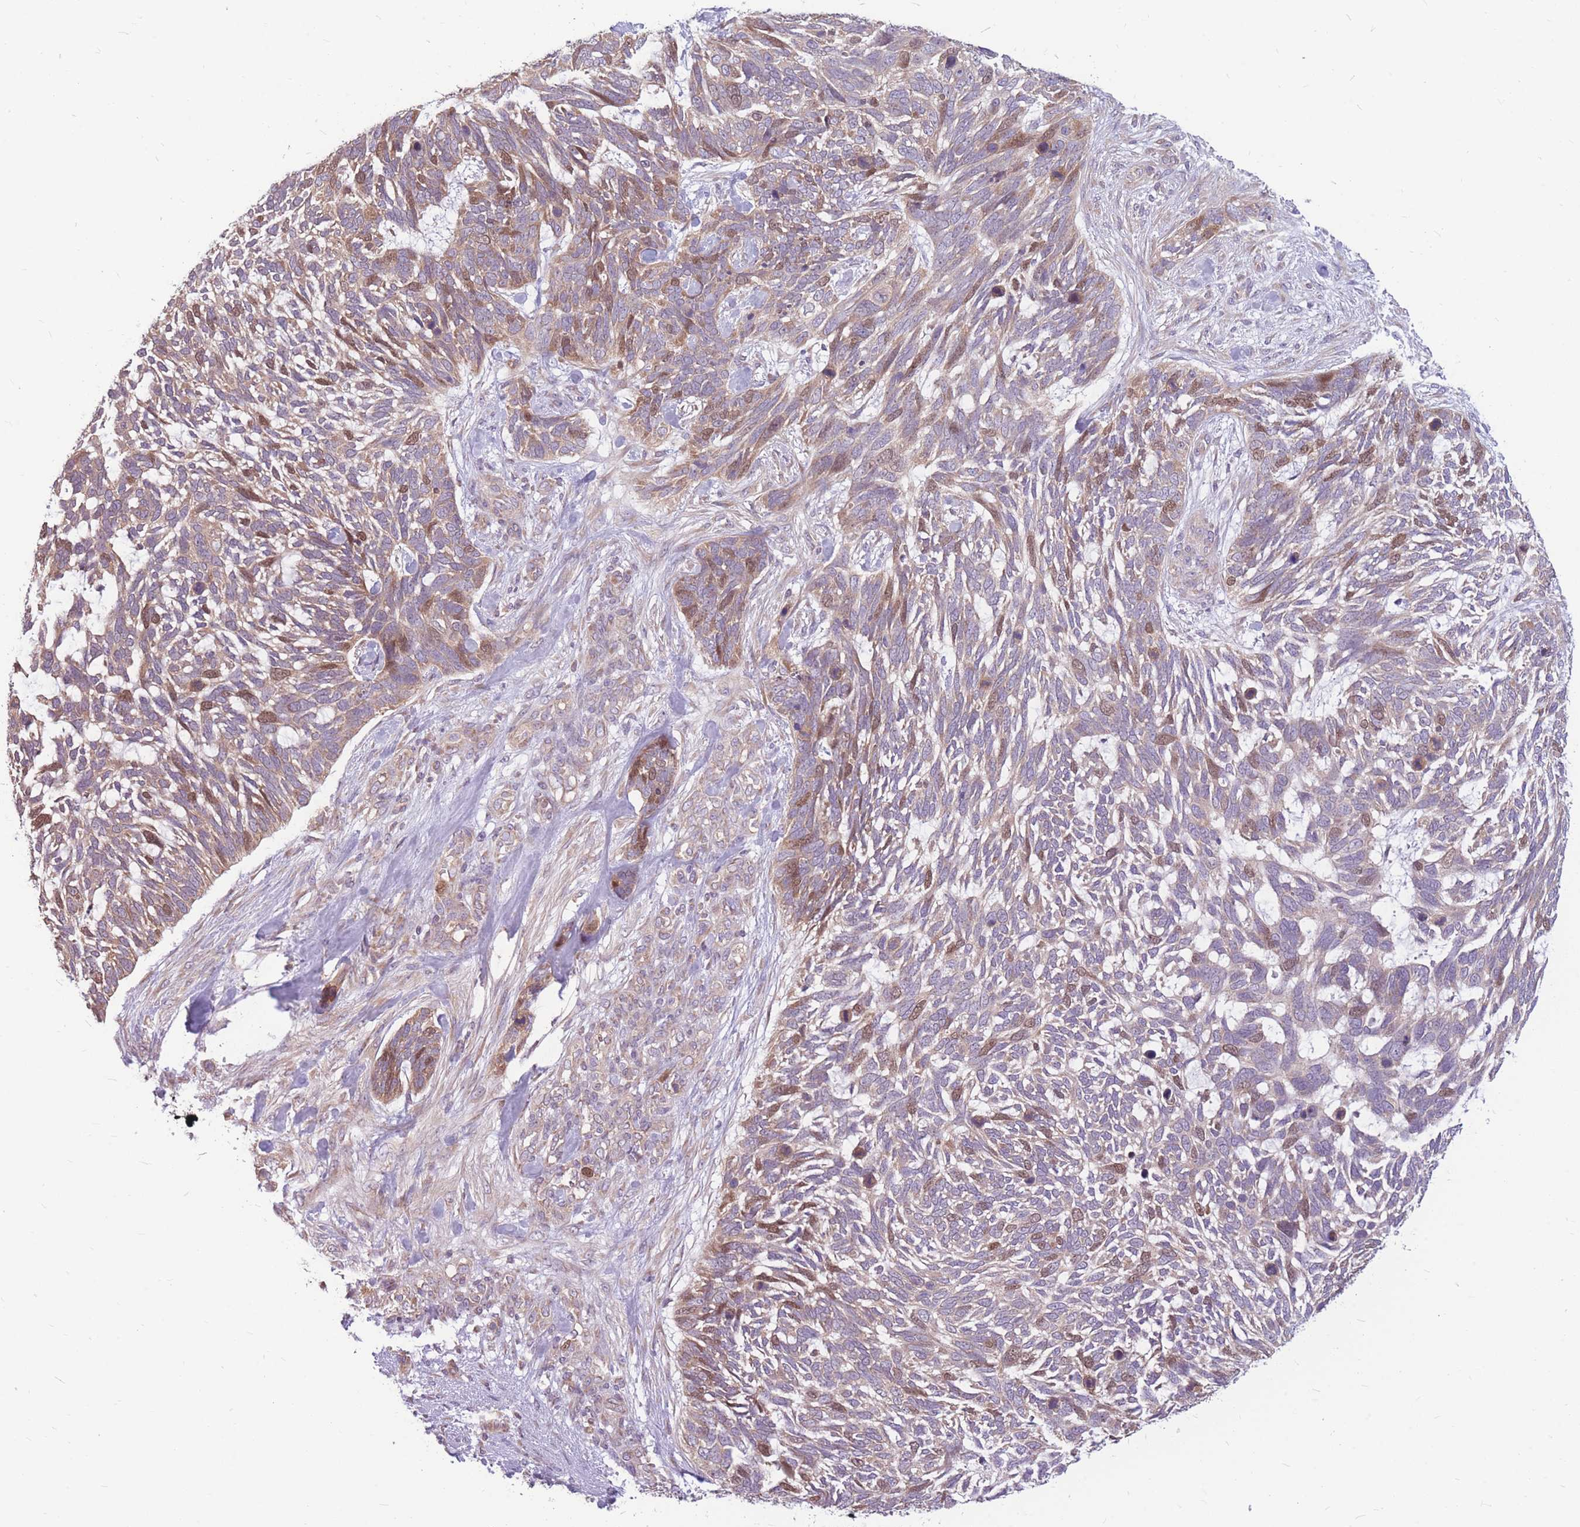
{"staining": {"intensity": "moderate", "quantity": "<25%", "location": "nuclear"}, "tissue": "skin cancer", "cell_type": "Tumor cells", "image_type": "cancer", "snomed": [{"axis": "morphology", "description": "Basal cell carcinoma"}, {"axis": "topography", "description": "Skin"}], "caption": "Immunohistochemistry of skin cancer exhibits low levels of moderate nuclear expression in about <25% of tumor cells.", "gene": "GMNN", "patient": {"sex": "male", "age": 88}}